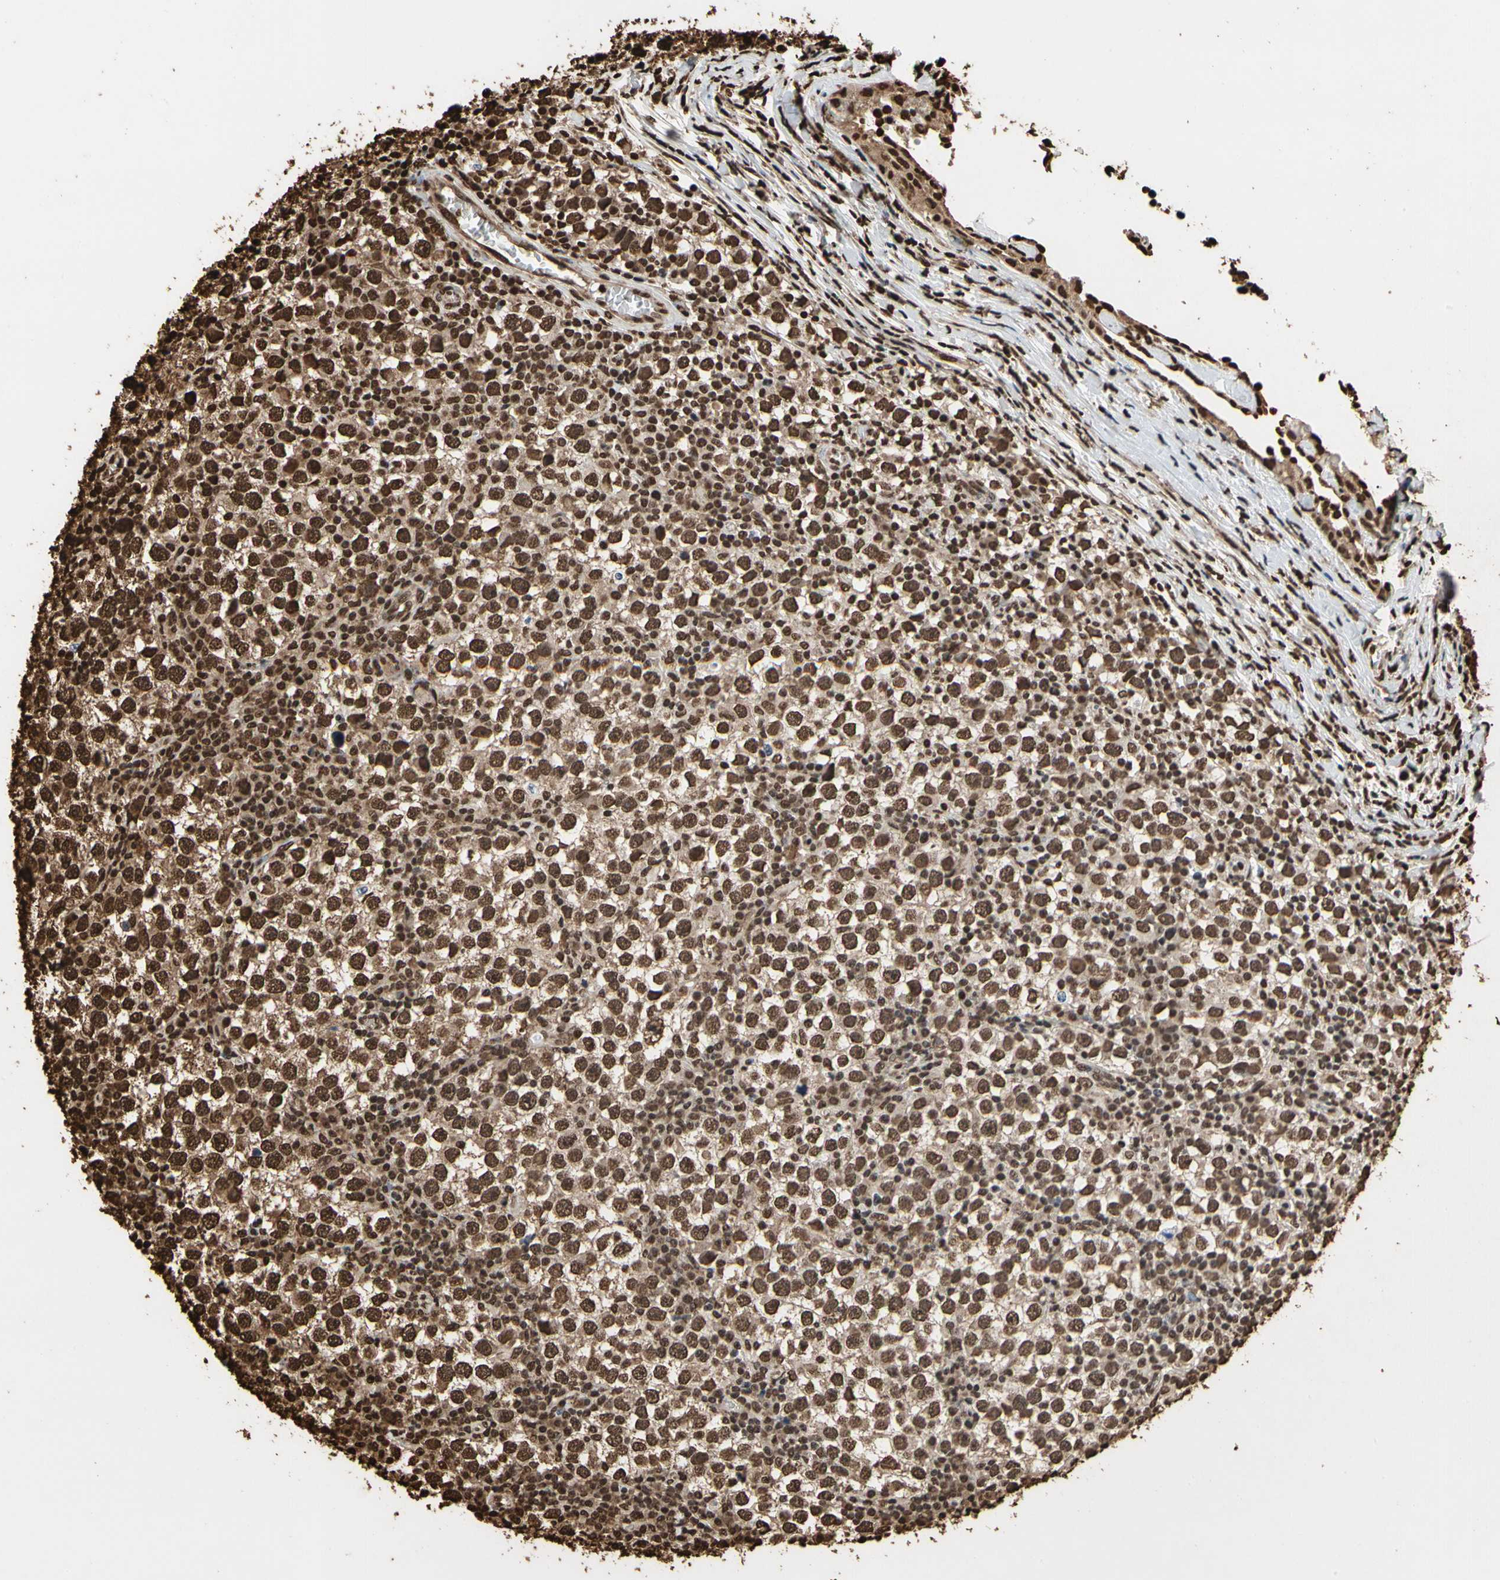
{"staining": {"intensity": "strong", "quantity": ">75%", "location": "cytoplasmic/membranous,nuclear"}, "tissue": "testis cancer", "cell_type": "Tumor cells", "image_type": "cancer", "snomed": [{"axis": "morphology", "description": "Seminoma, NOS"}, {"axis": "topography", "description": "Testis"}], "caption": "Immunohistochemical staining of testis cancer displays high levels of strong cytoplasmic/membranous and nuclear positivity in about >75% of tumor cells. (DAB IHC with brightfield microscopy, high magnification).", "gene": "HNRNPK", "patient": {"sex": "male", "age": 65}}